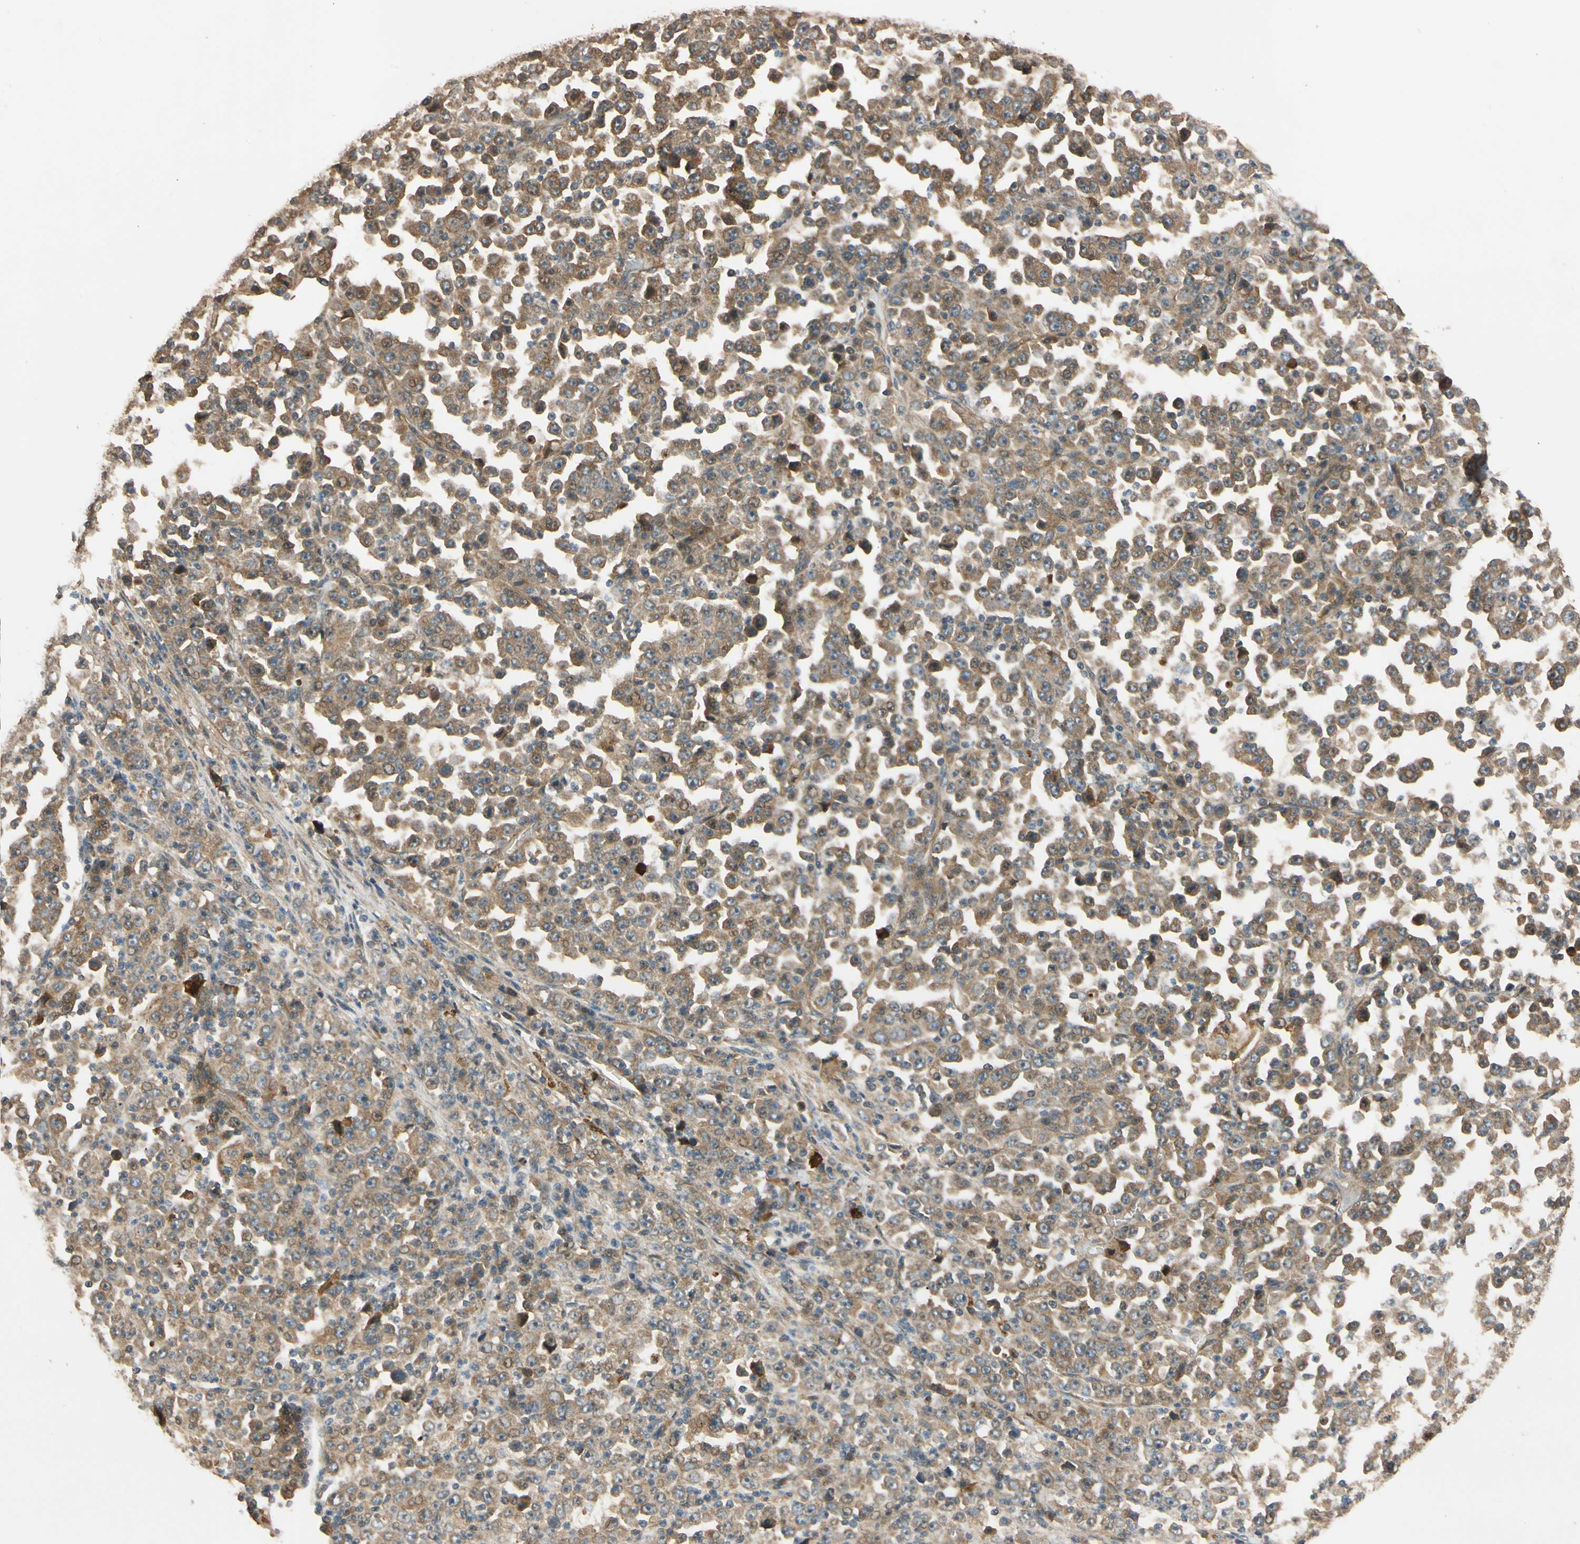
{"staining": {"intensity": "moderate", "quantity": ">75%", "location": "cytoplasmic/membranous"}, "tissue": "stomach cancer", "cell_type": "Tumor cells", "image_type": "cancer", "snomed": [{"axis": "morphology", "description": "Normal tissue, NOS"}, {"axis": "morphology", "description": "Adenocarcinoma, NOS"}, {"axis": "topography", "description": "Stomach, upper"}, {"axis": "topography", "description": "Stomach"}], "caption": "Immunohistochemical staining of human stomach cancer demonstrates medium levels of moderate cytoplasmic/membranous protein staining in approximately >75% of tumor cells.", "gene": "MGRN1", "patient": {"sex": "male", "age": 59}}